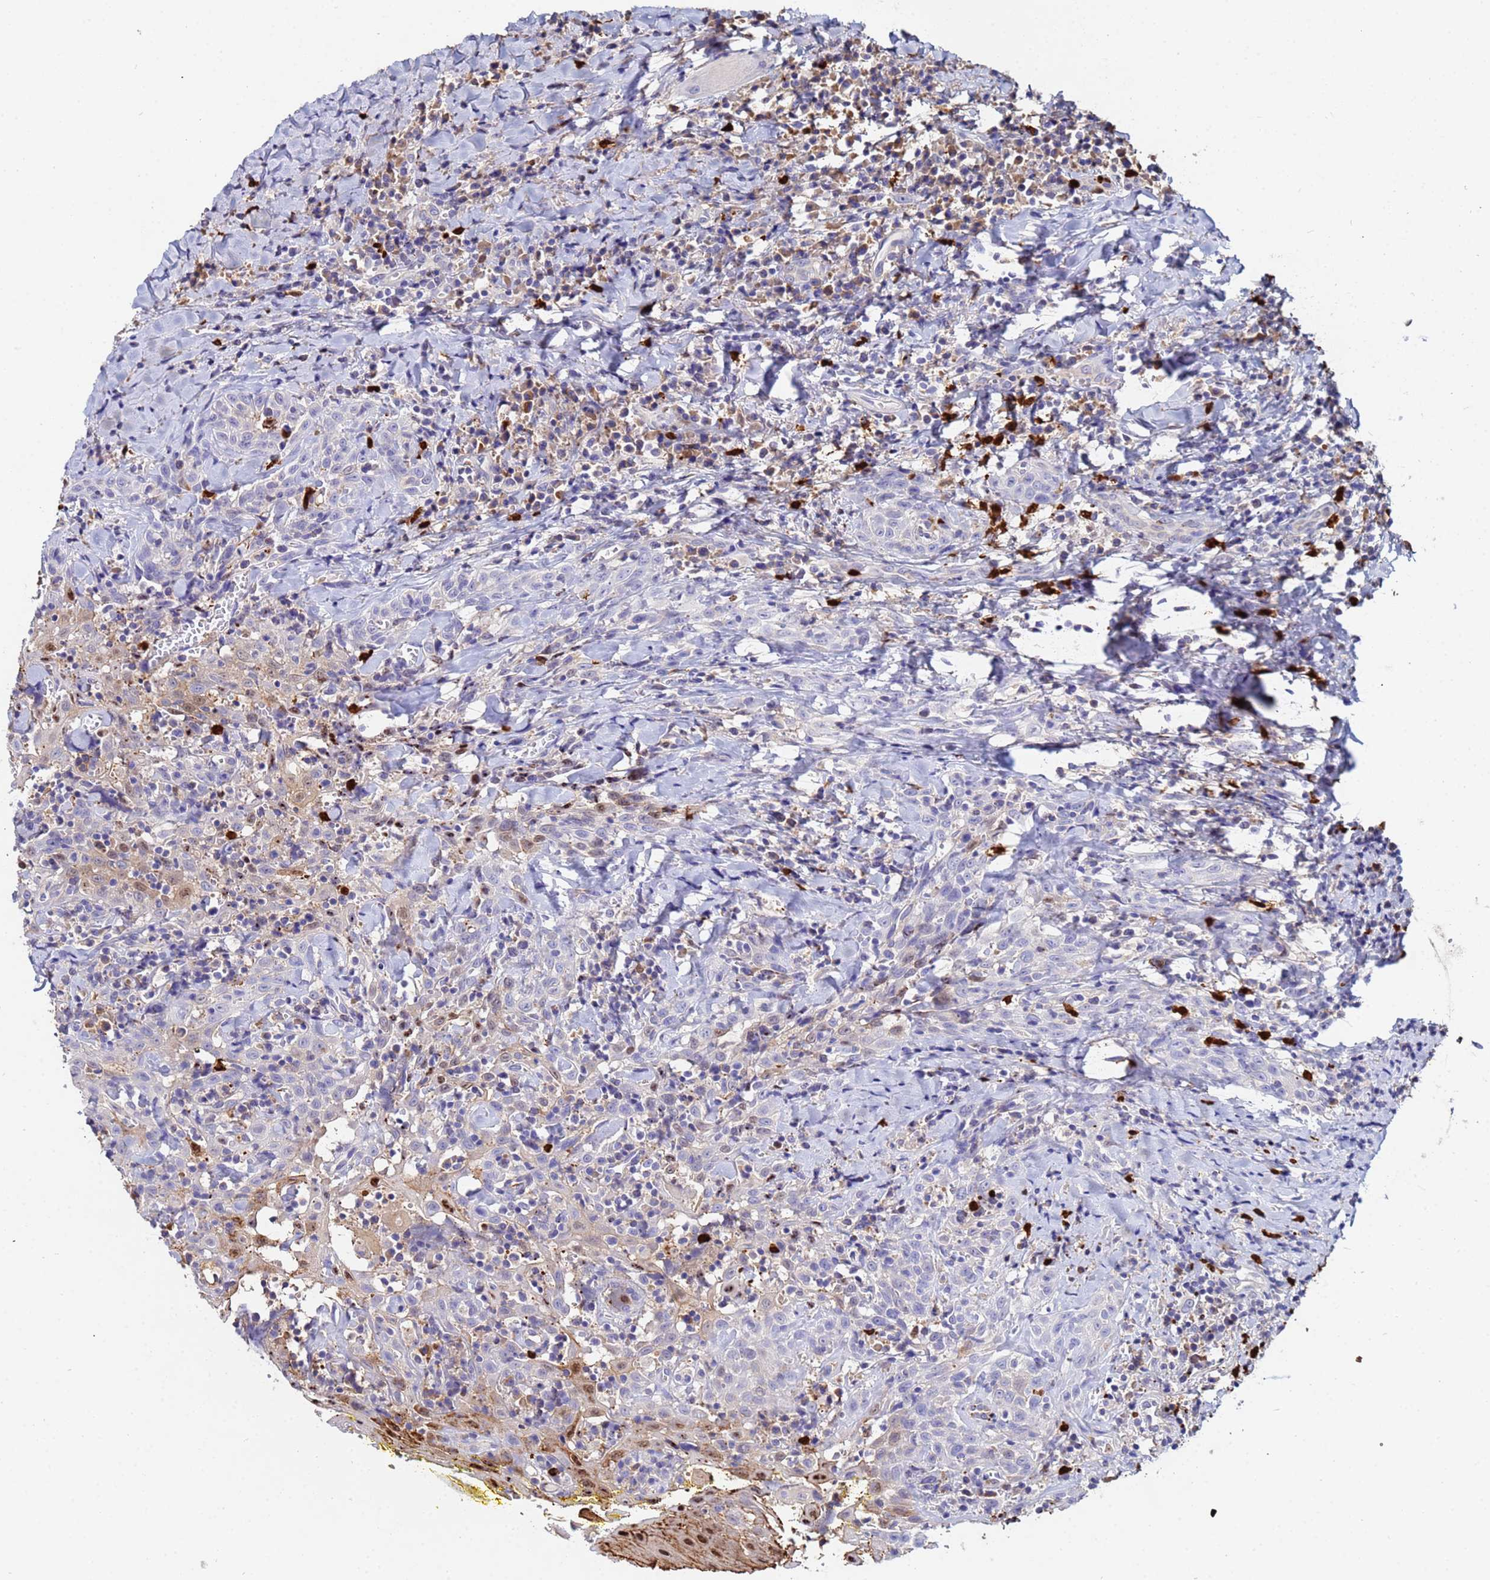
{"staining": {"intensity": "weak", "quantity": "<25%", "location": "nuclear"}, "tissue": "head and neck cancer", "cell_type": "Tumor cells", "image_type": "cancer", "snomed": [{"axis": "morphology", "description": "Squamous cell carcinoma, NOS"}, {"axis": "topography", "description": "Head-Neck"}], "caption": "Immunohistochemistry (IHC) image of neoplastic tissue: human head and neck cancer (squamous cell carcinoma) stained with DAB (3,3'-diaminobenzidine) reveals no significant protein positivity in tumor cells. The staining was performed using DAB to visualize the protein expression in brown, while the nuclei were stained in blue with hematoxylin (Magnification: 20x).", "gene": "TUBAL3", "patient": {"sex": "female", "age": 70}}